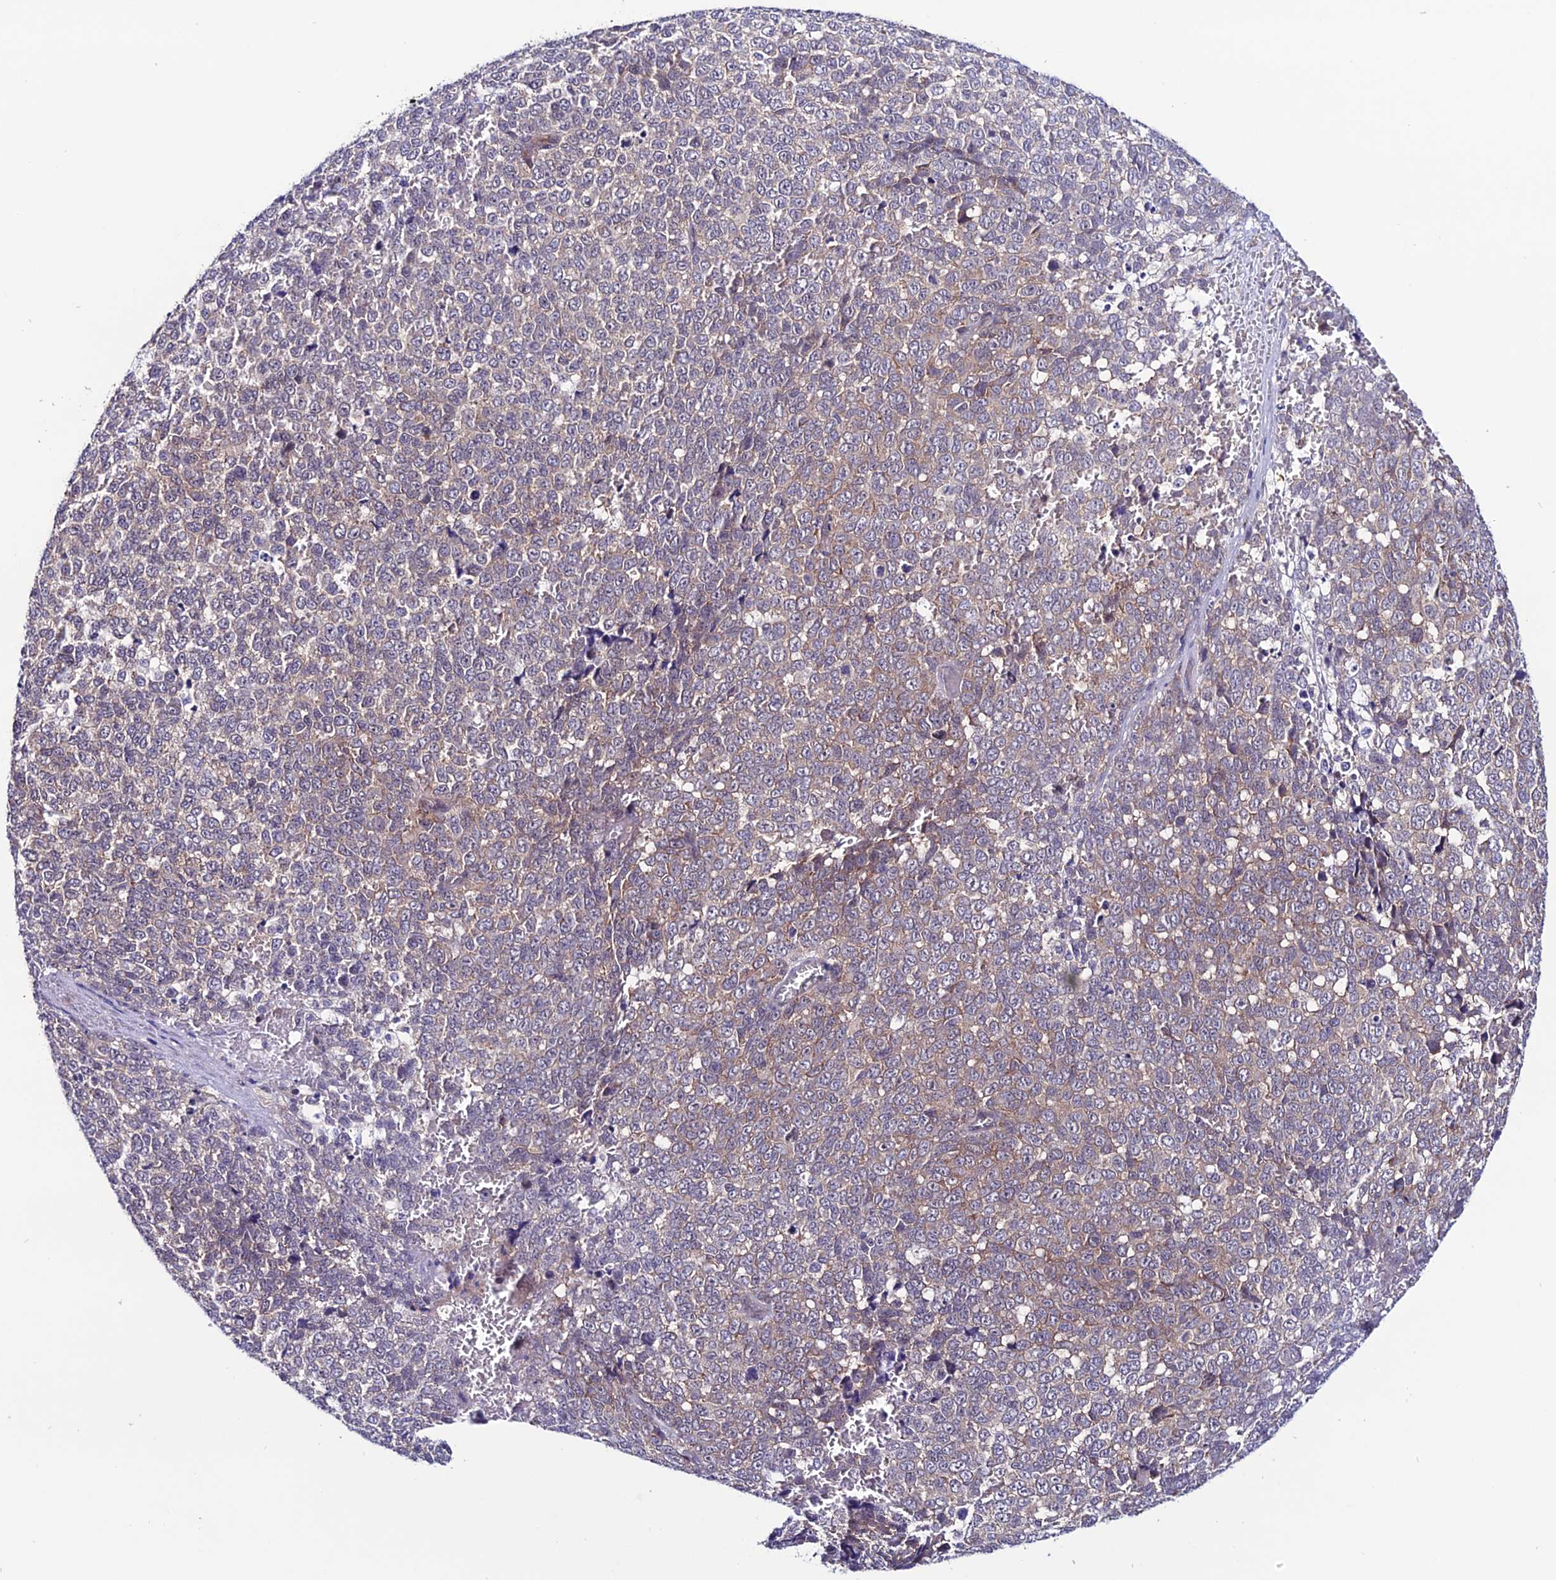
{"staining": {"intensity": "weak", "quantity": "25%-75%", "location": "cytoplasmic/membranous"}, "tissue": "melanoma", "cell_type": "Tumor cells", "image_type": "cancer", "snomed": [{"axis": "morphology", "description": "Malignant melanoma, NOS"}, {"axis": "topography", "description": "Nose, NOS"}], "caption": "Protein expression analysis of malignant melanoma displays weak cytoplasmic/membranous staining in approximately 25%-75% of tumor cells.", "gene": "FZD8", "patient": {"sex": "female", "age": 48}}